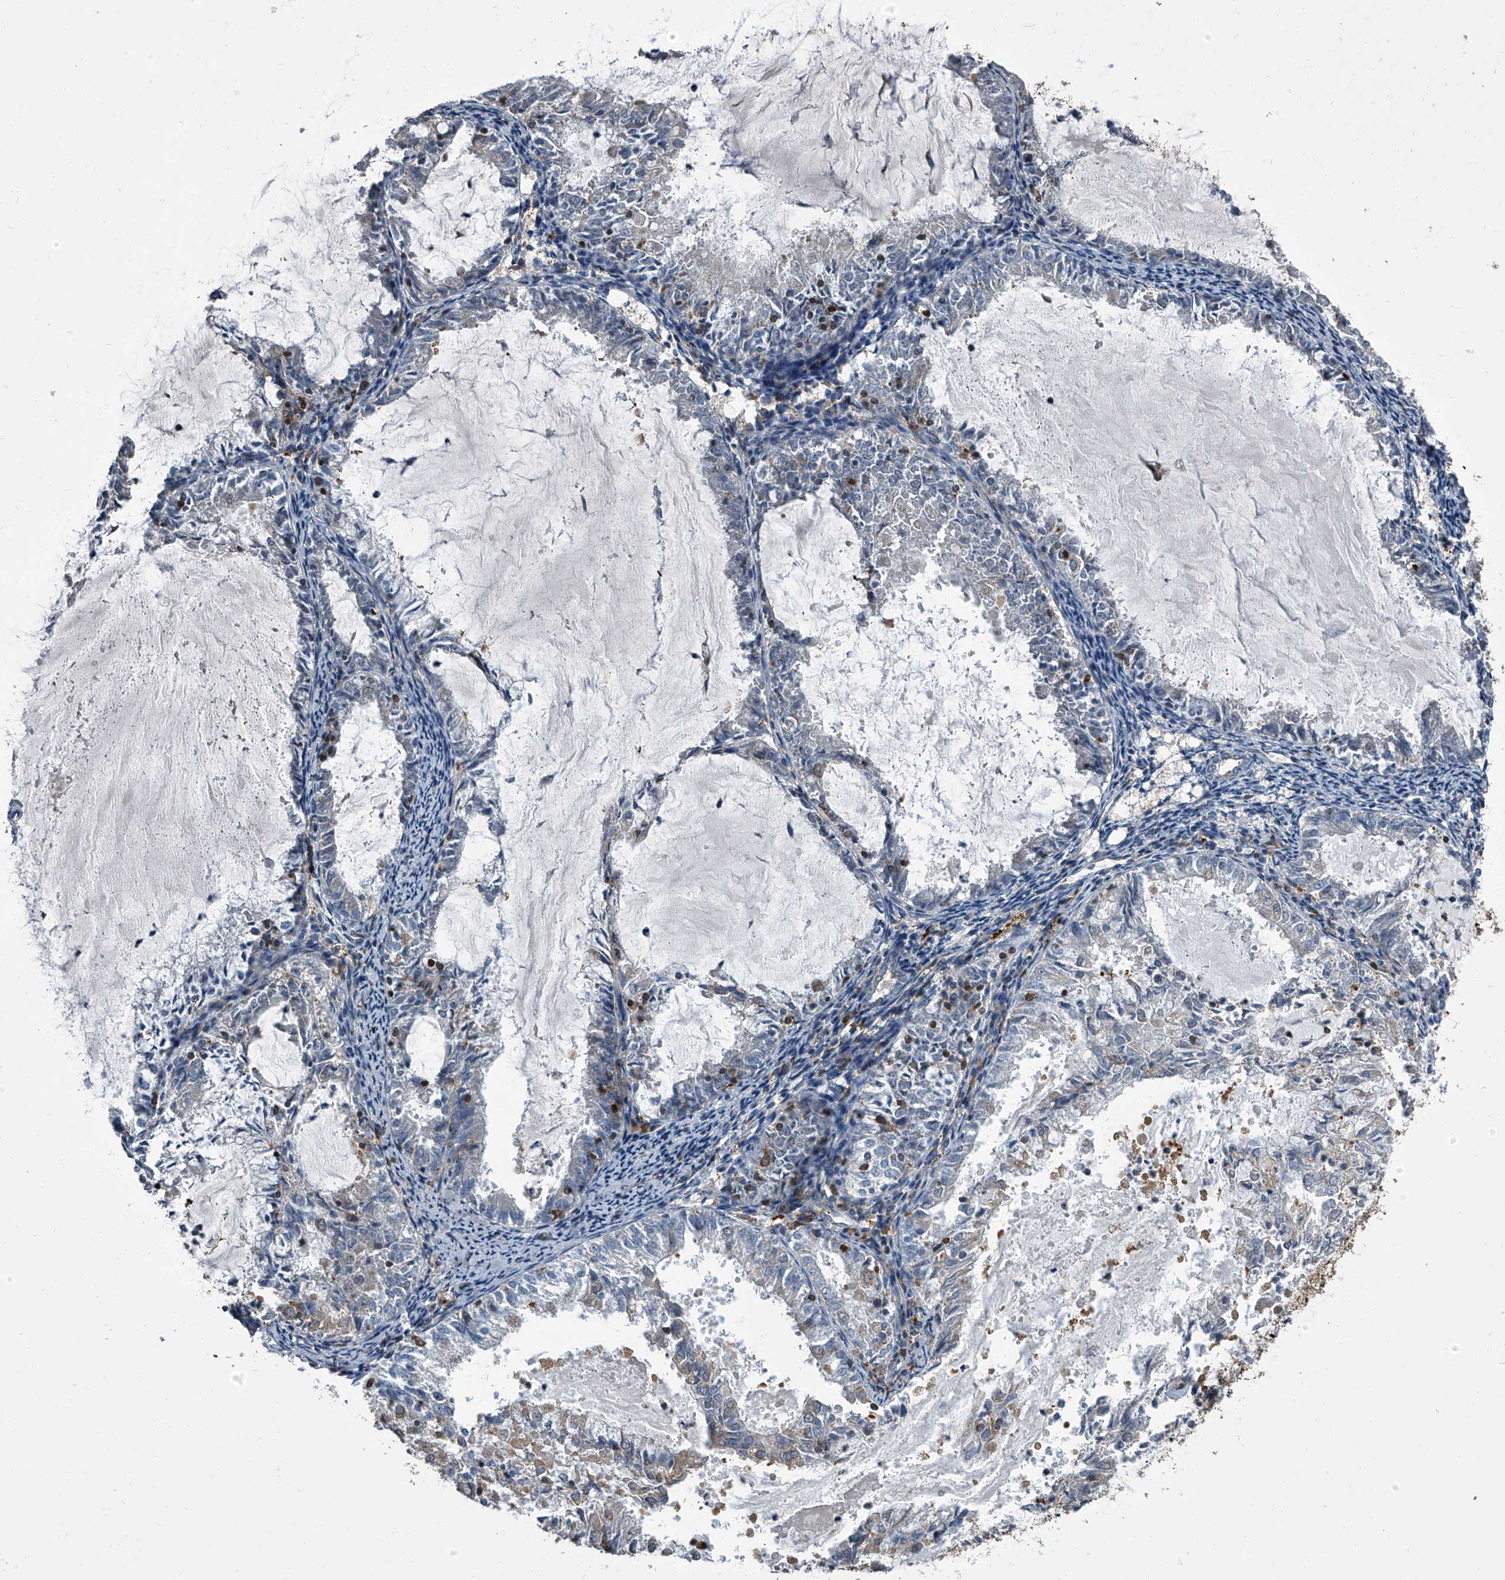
{"staining": {"intensity": "negative", "quantity": "none", "location": "none"}, "tissue": "endometrial cancer", "cell_type": "Tumor cells", "image_type": "cancer", "snomed": [{"axis": "morphology", "description": "Adenocarcinoma, NOS"}, {"axis": "topography", "description": "Endometrium"}], "caption": "A histopathology image of endometrial adenocarcinoma stained for a protein exhibits no brown staining in tumor cells.", "gene": "CDV3", "patient": {"sex": "female", "age": 57}}